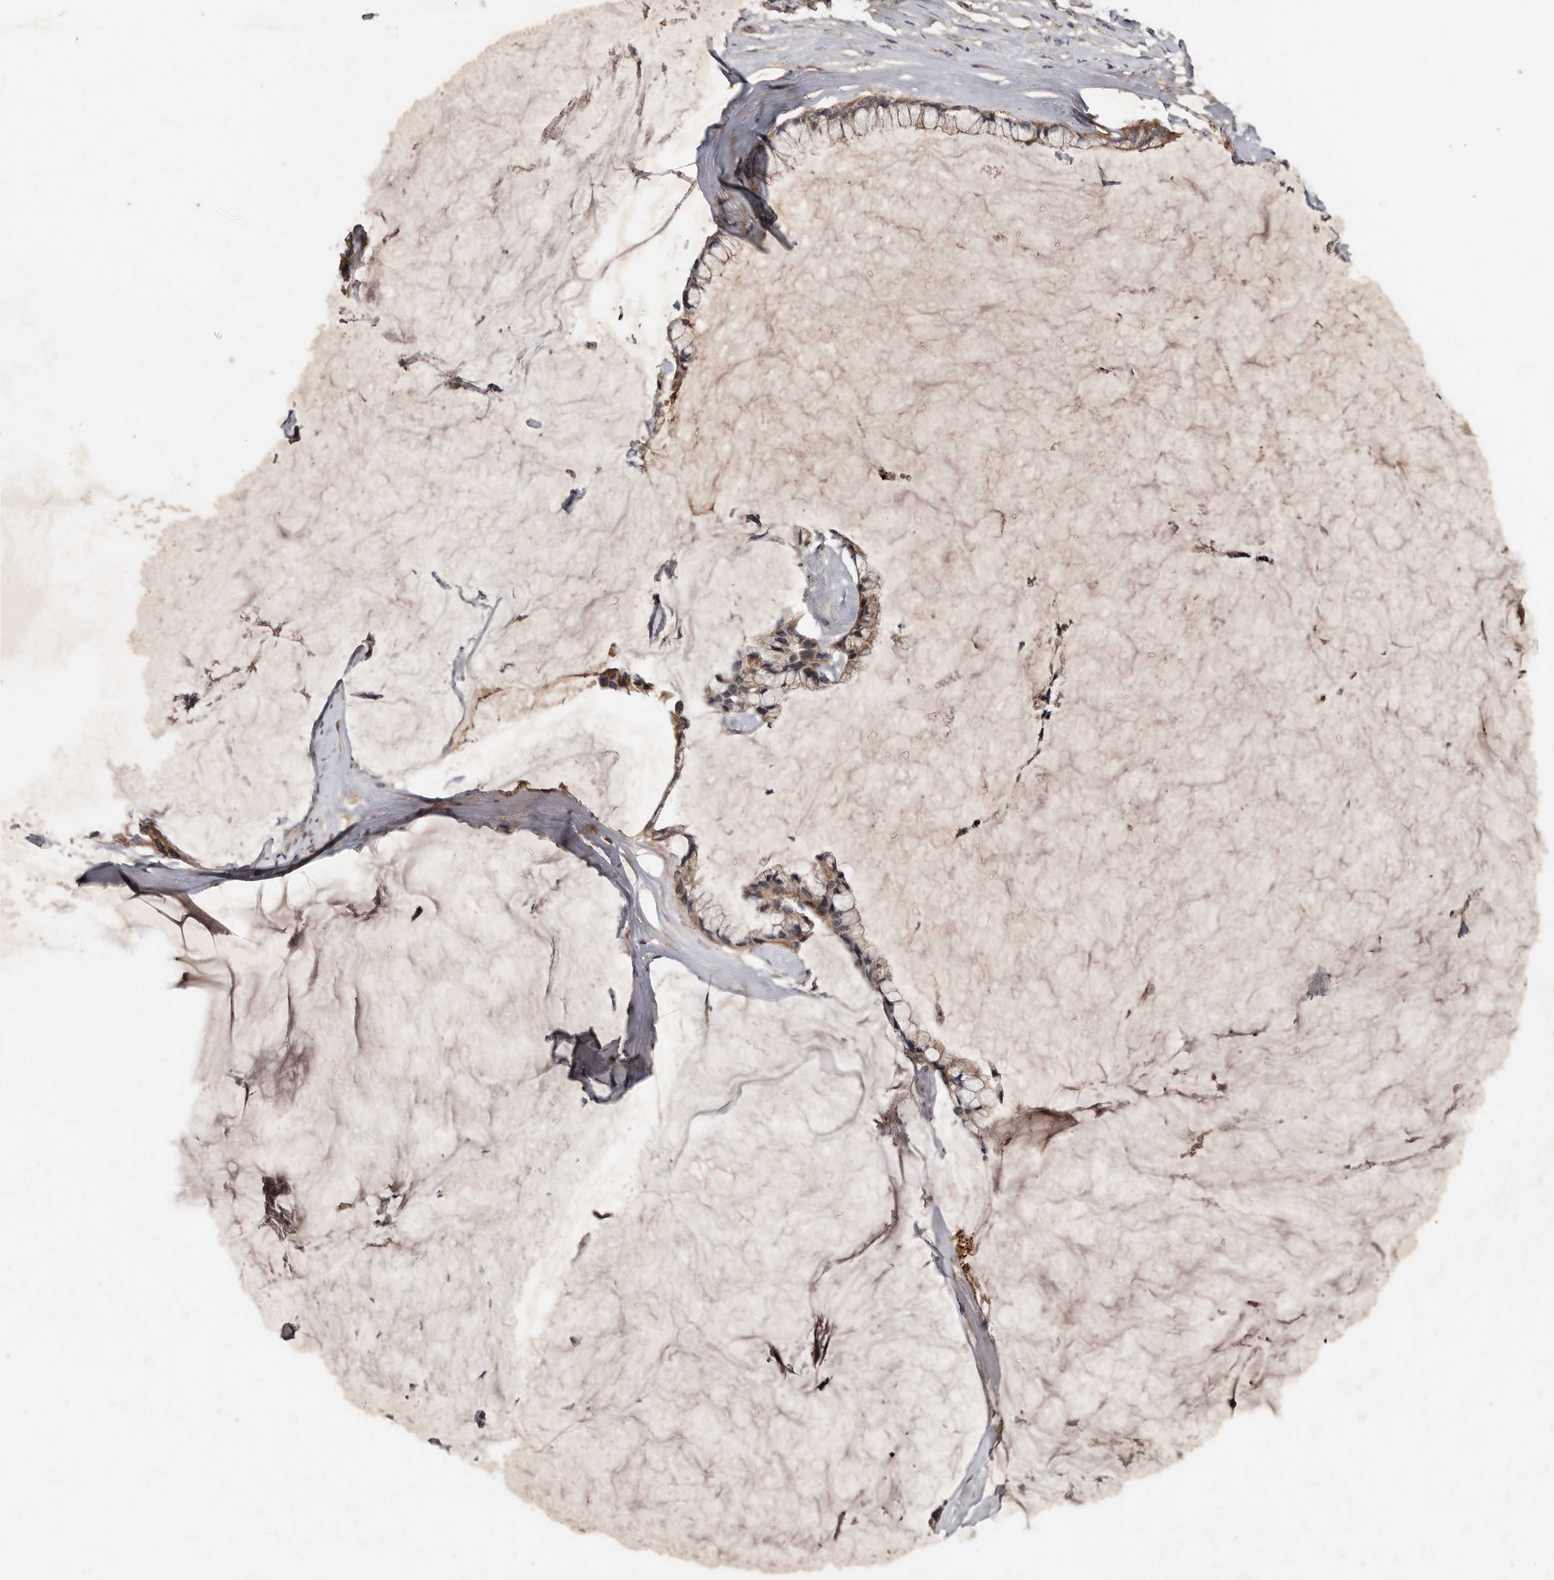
{"staining": {"intensity": "weak", "quantity": ">75%", "location": "cytoplasmic/membranous"}, "tissue": "ovarian cancer", "cell_type": "Tumor cells", "image_type": "cancer", "snomed": [{"axis": "morphology", "description": "Cystadenocarcinoma, mucinous, NOS"}, {"axis": "topography", "description": "Ovary"}], "caption": "A histopathology image showing weak cytoplasmic/membranous positivity in about >75% of tumor cells in ovarian mucinous cystadenocarcinoma, as visualized by brown immunohistochemical staining.", "gene": "NMUR1", "patient": {"sex": "female", "age": 39}}